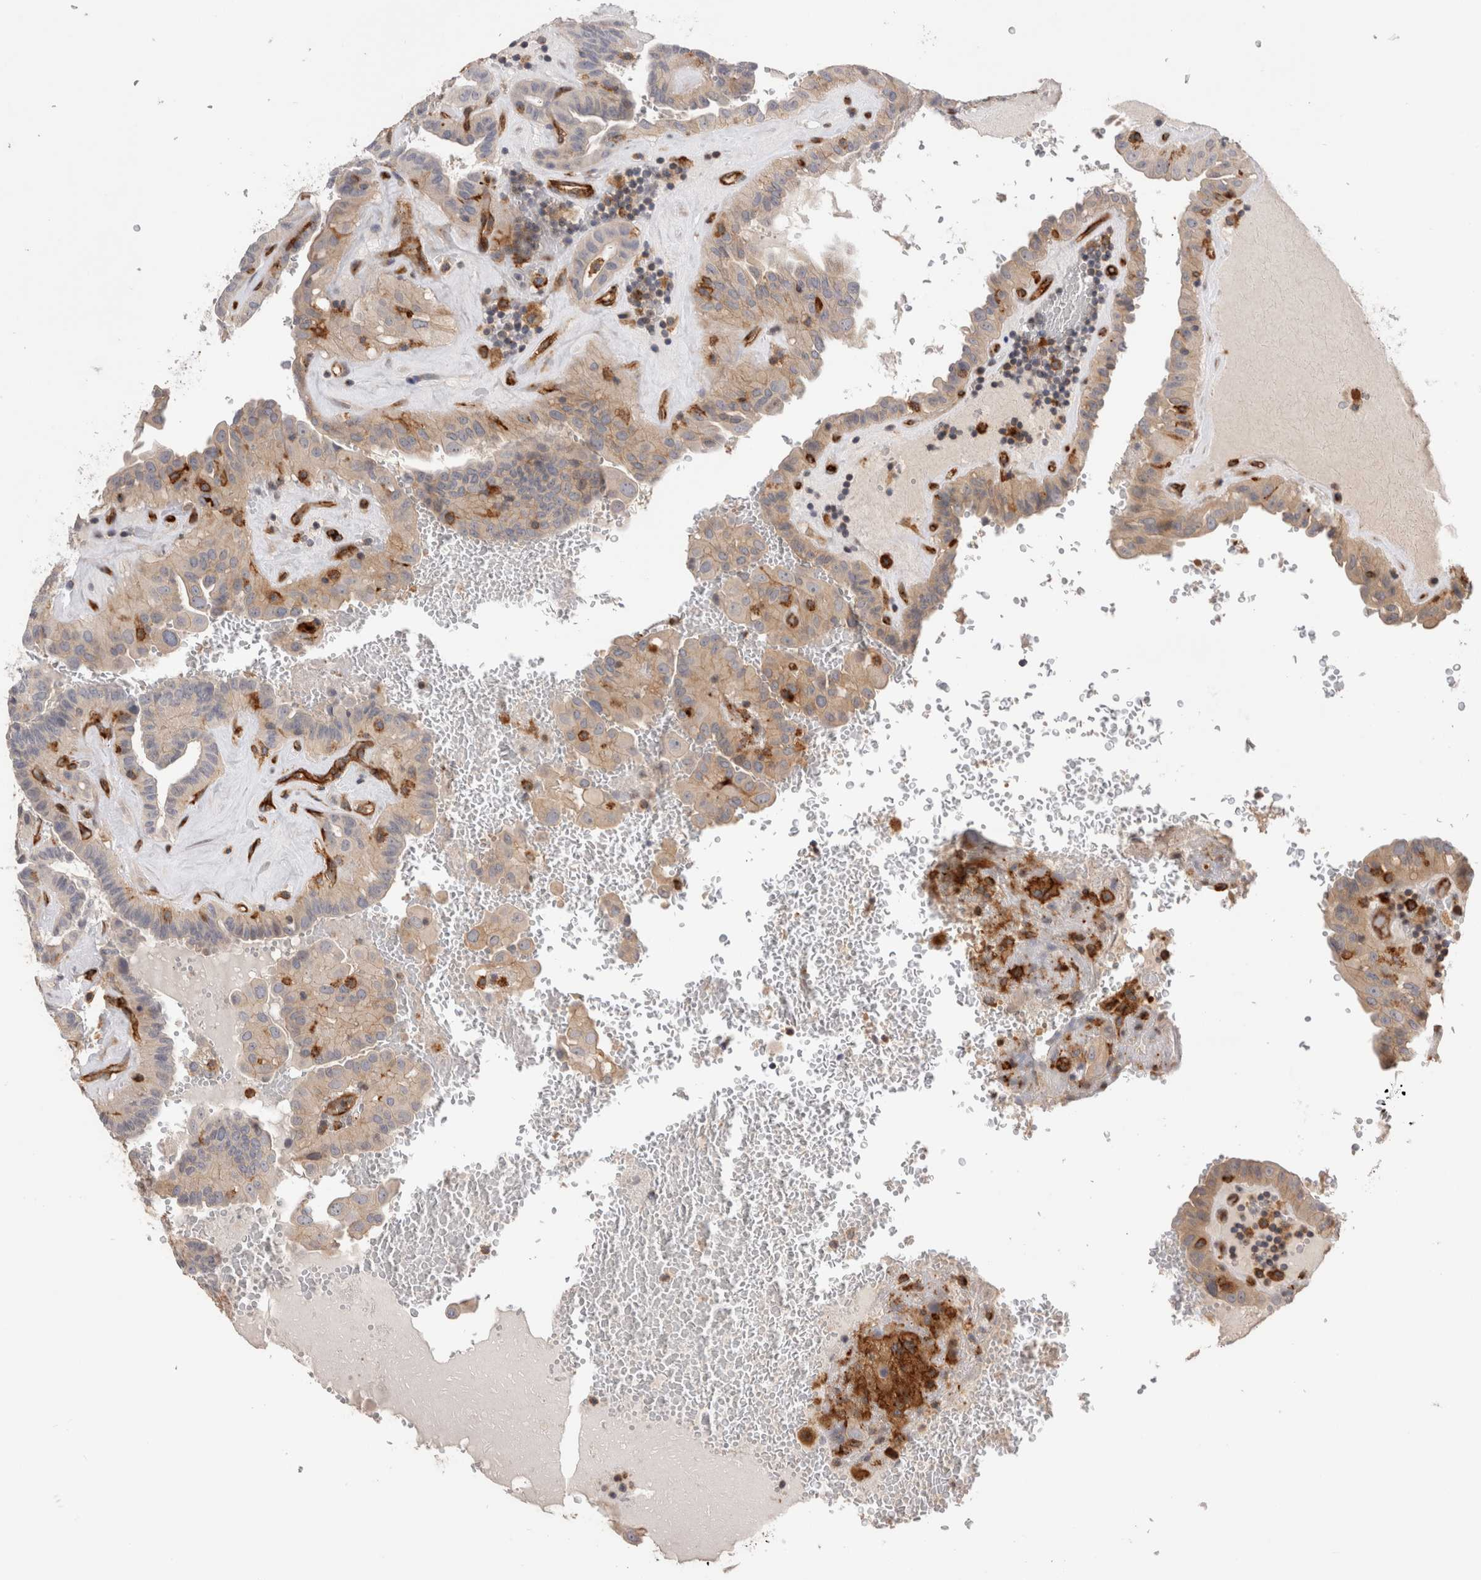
{"staining": {"intensity": "weak", "quantity": "25%-75%", "location": "cytoplasmic/membranous"}, "tissue": "thyroid cancer", "cell_type": "Tumor cells", "image_type": "cancer", "snomed": [{"axis": "morphology", "description": "Papillary adenocarcinoma, NOS"}, {"axis": "topography", "description": "Thyroid gland"}], "caption": "Immunohistochemical staining of human thyroid papillary adenocarcinoma shows low levels of weak cytoplasmic/membranous protein positivity in approximately 25%-75% of tumor cells.", "gene": "BNIP2", "patient": {"sex": "male", "age": 77}}